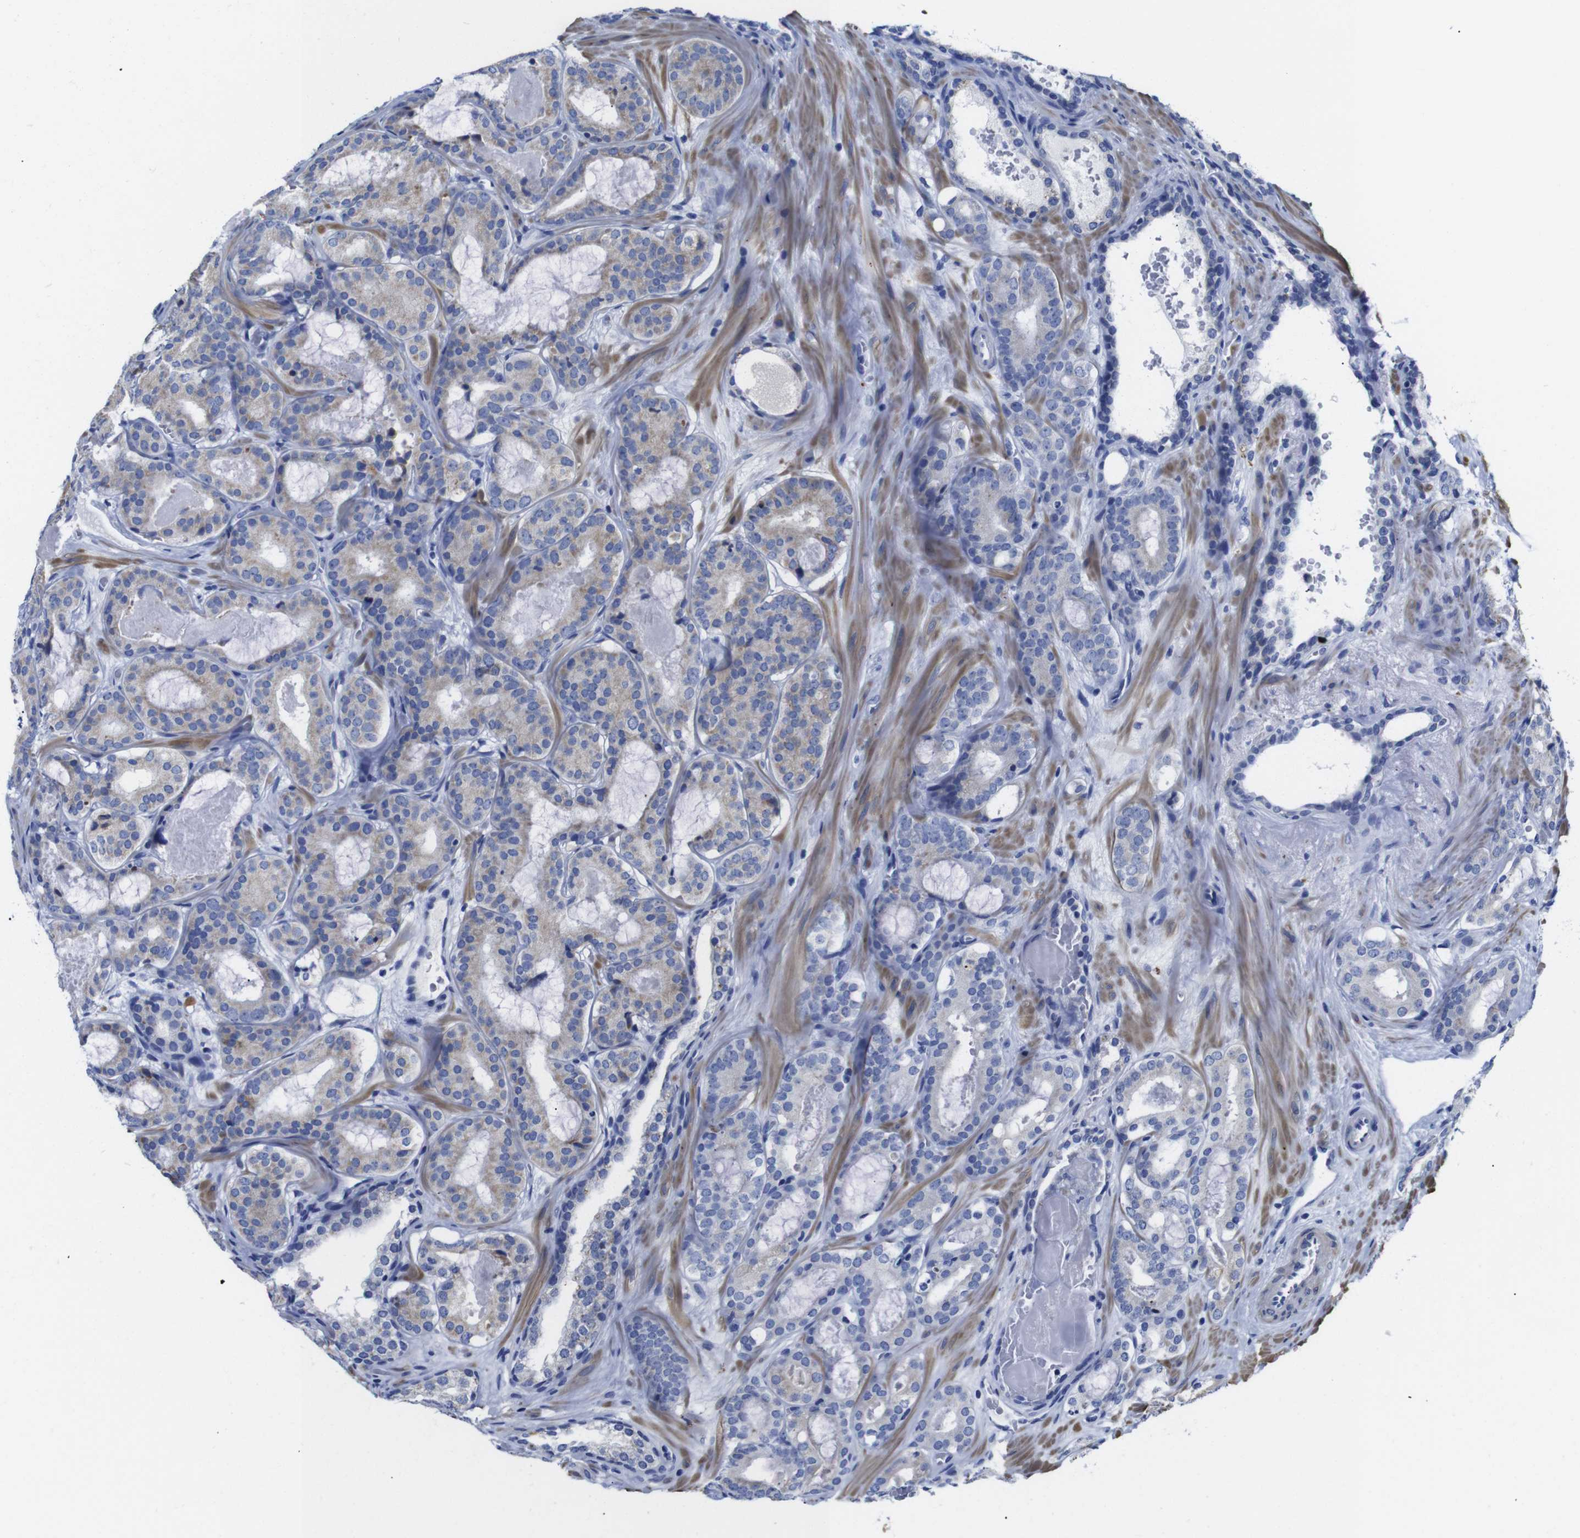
{"staining": {"intensity": "weak", "quantity": "<25%", "location": "cytoplasmic/membranous"}, "tissue": "prostate cancer", "cell_type": "Tumor cells", "image_type": "cancer", "snomed": [{"axis": "morphology", "description": "Adenocarcinoma, High grade"}, {"axis": "topography", "description": "Prostate"}], "caption": "DAB immunohistochemical staining of high-grade adenocarcinoma (prostate) exhibits no significant expression in tumor cells.", "gene": "LRRC55", "patient": {"sex": "male", "age": 60}}